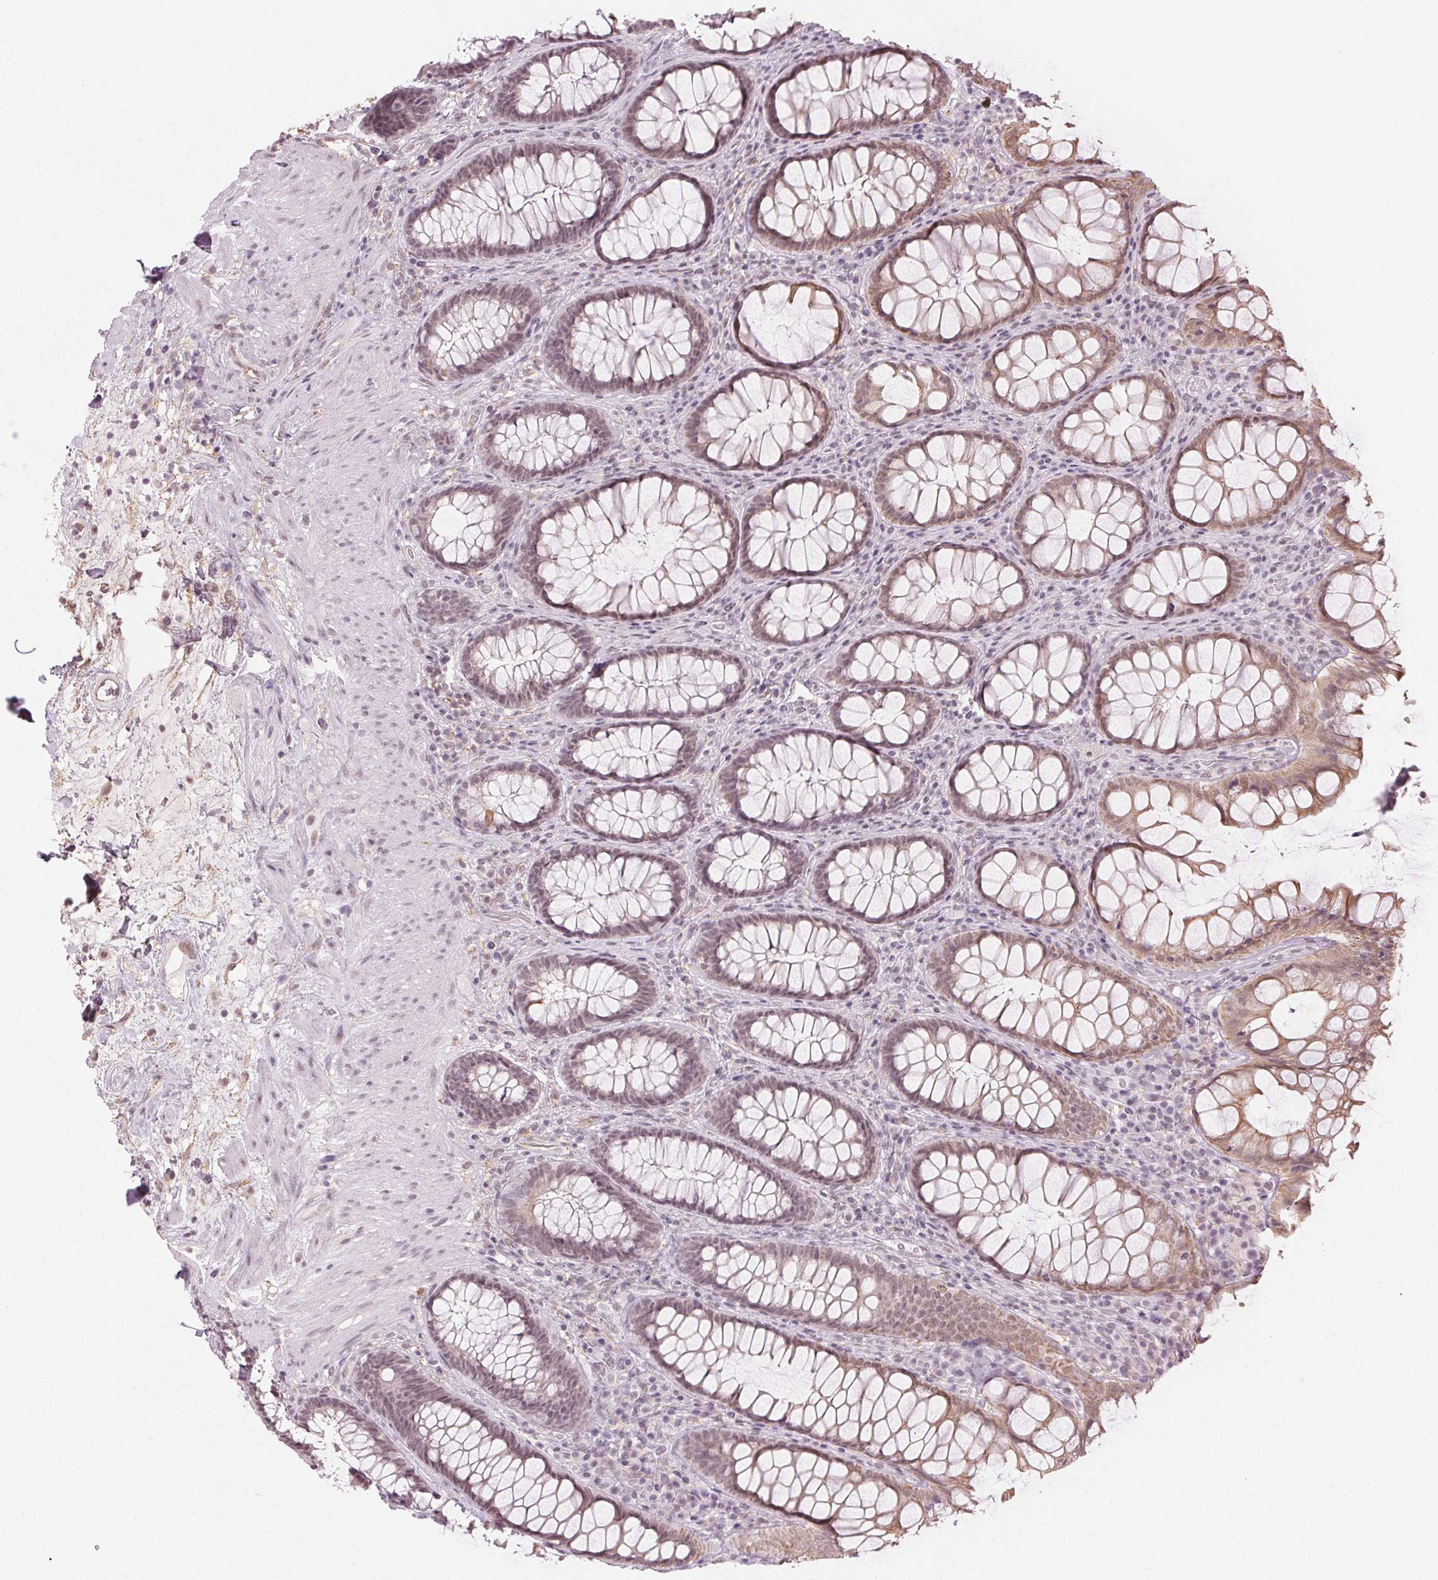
{"staining": {"intensity": "weak", "quantity": "25%-75%", "location": "cytoplasmic/membranous"}, "tissue": "rectum", "cell_type": "Glandular cells", "image_type": "normal", "snomed": [{"axis": "morphology", "description": "Normal tissue, NOS"}, {"axis": "topography", "description": "Rectum"}], "caption": "A low amount of weak cytoplasmic/membranous expression is identified in about 25%-75% of glandular cells in unremarkable rectum.", "gene": "AIF1L", "patient": {"sex": "male", "age": 72}}